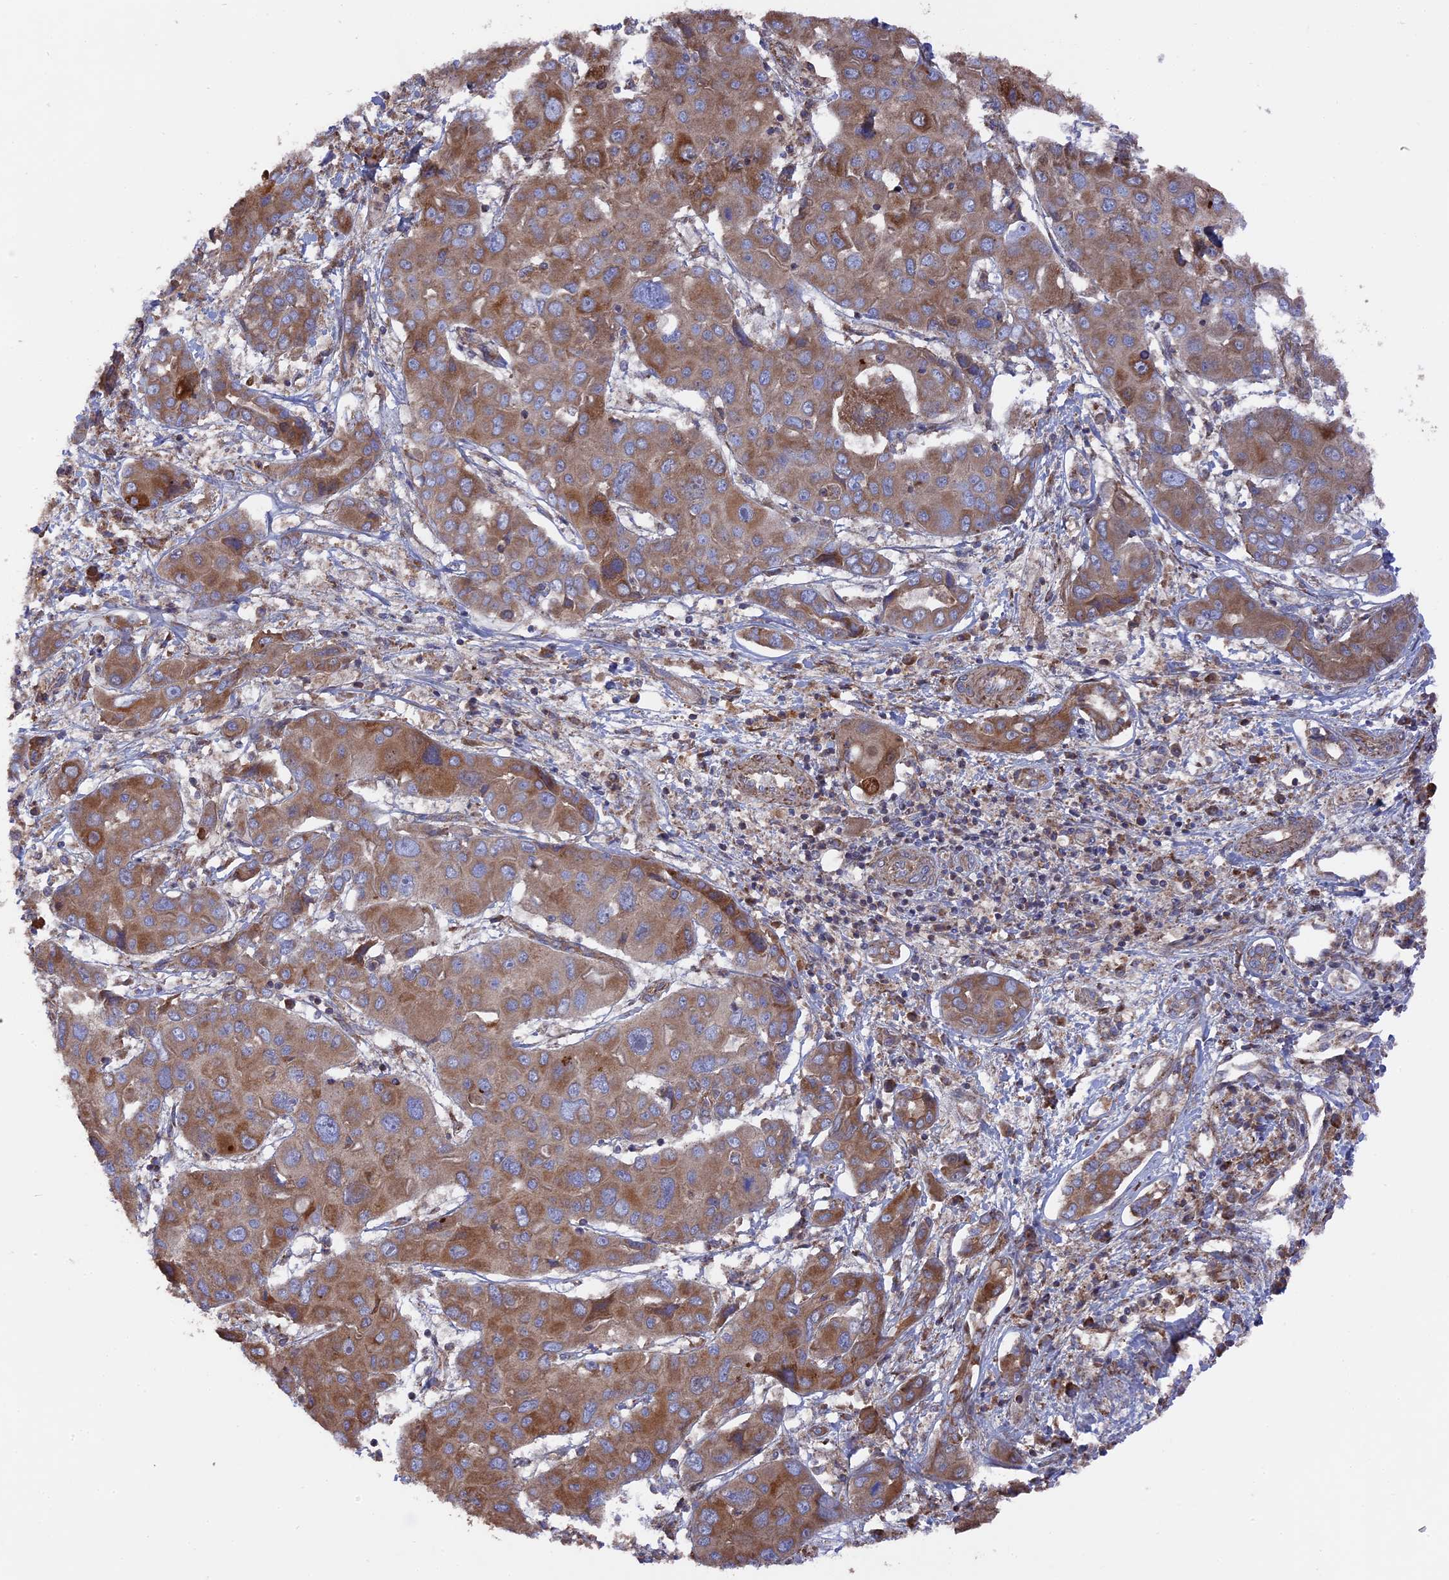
{"staining": {"intensity": "moderate", "quantity": ">75%", "location": "cytoplasmic/membranous"}, "tissue": "liver cancer", "cell_type": "Tumor cells", "image_type": "cancer", "snomed": [{"axis": "morphology", "description": "Cholangiocarcinoma"}, {"axis": "topography", "description": "Liver"}], "caption": "Immunohistochemical staining of human liver cancer (cholangiocarcinoma) demonstrates medium levels of moderate cytoplasmic/membranous protein expression in approximately >75% of tumor cells.", "gene": "TELO2", "patient": {"sex": "male", "age": 67}}